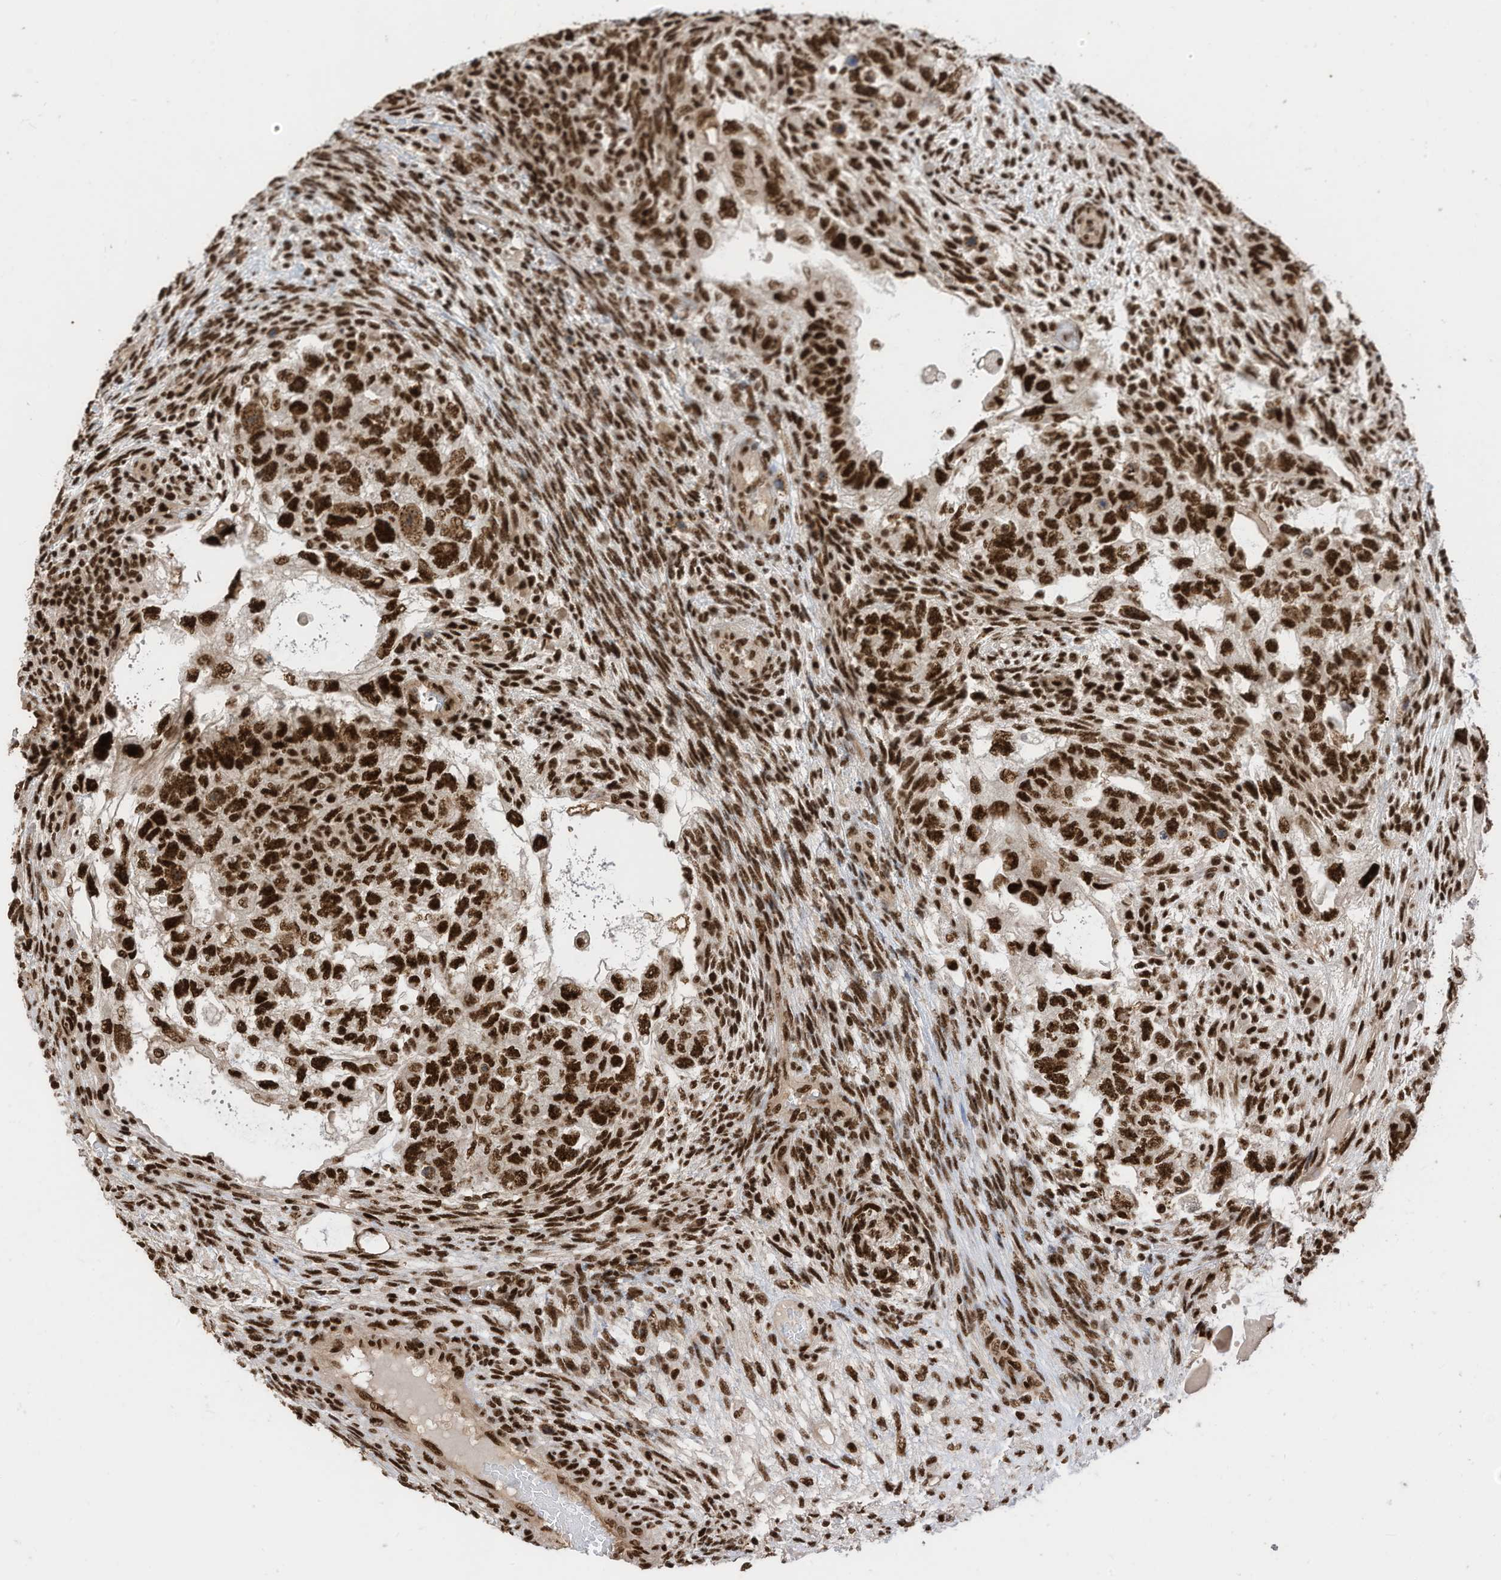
{"staining": {"intensity": "strong", "quantity": ">75%", "location": "nuclear"}, "tissue": "testis cancer", "cell_type": "Tumor cells", "image_type": "cancer", "snomed": [{"axis": "morphology", "description": "Carcinoma, Embryonal, NOS"}, {"axis": "topography", "description": "Testis"}], "caption": "Protein expression analysis of human embryonal carcinoma (testis) reveals strong nuclear positivity in approximately >75% of tumor cells.", "gene": "SF3A3", "patient": {"sex": "male", "age": 36}}